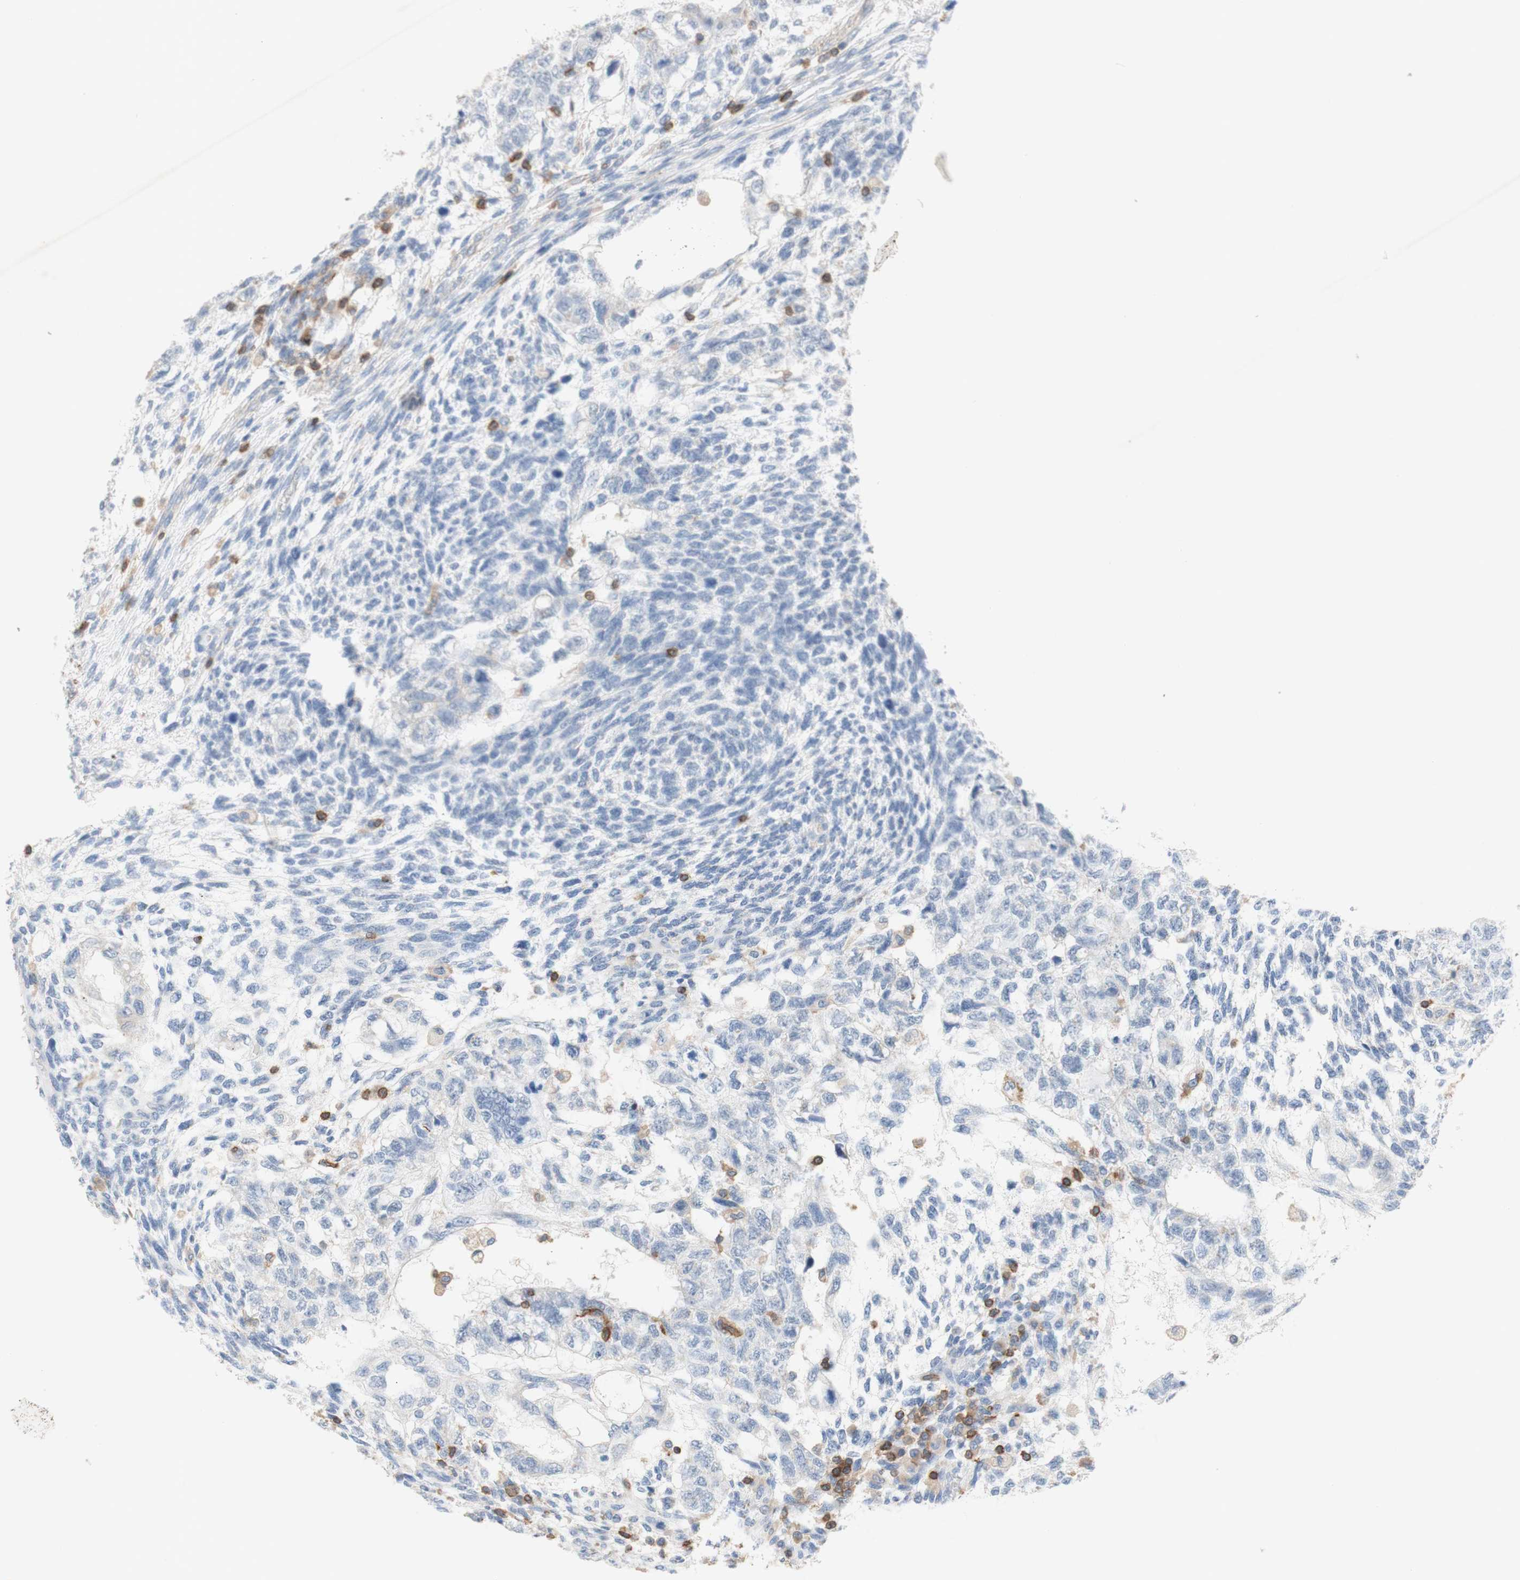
{"staining": {"intensity": "negative", "quantity": "none", "location": "none"}, "tissue": "testis cancer", "cell_type": "Tumor cells", "image_type": "cancer", "snomed": [{"axis": "morphology", "description": "Normal tissue, NOS"}, {"axis": "morphology", "description": "Carcinoma, Embryonal, NOS"}, {"axis": "topography", "description": "Testis"}], "caption": "High power microscopy micrograph of an IHC image of testis cancer (embryonal carcinoma), revealing no significant expression in tumor cells. Nuclei are stained in blue.", "gene": "SPINK6", "patient": {"sex": "male", "age": 36}}